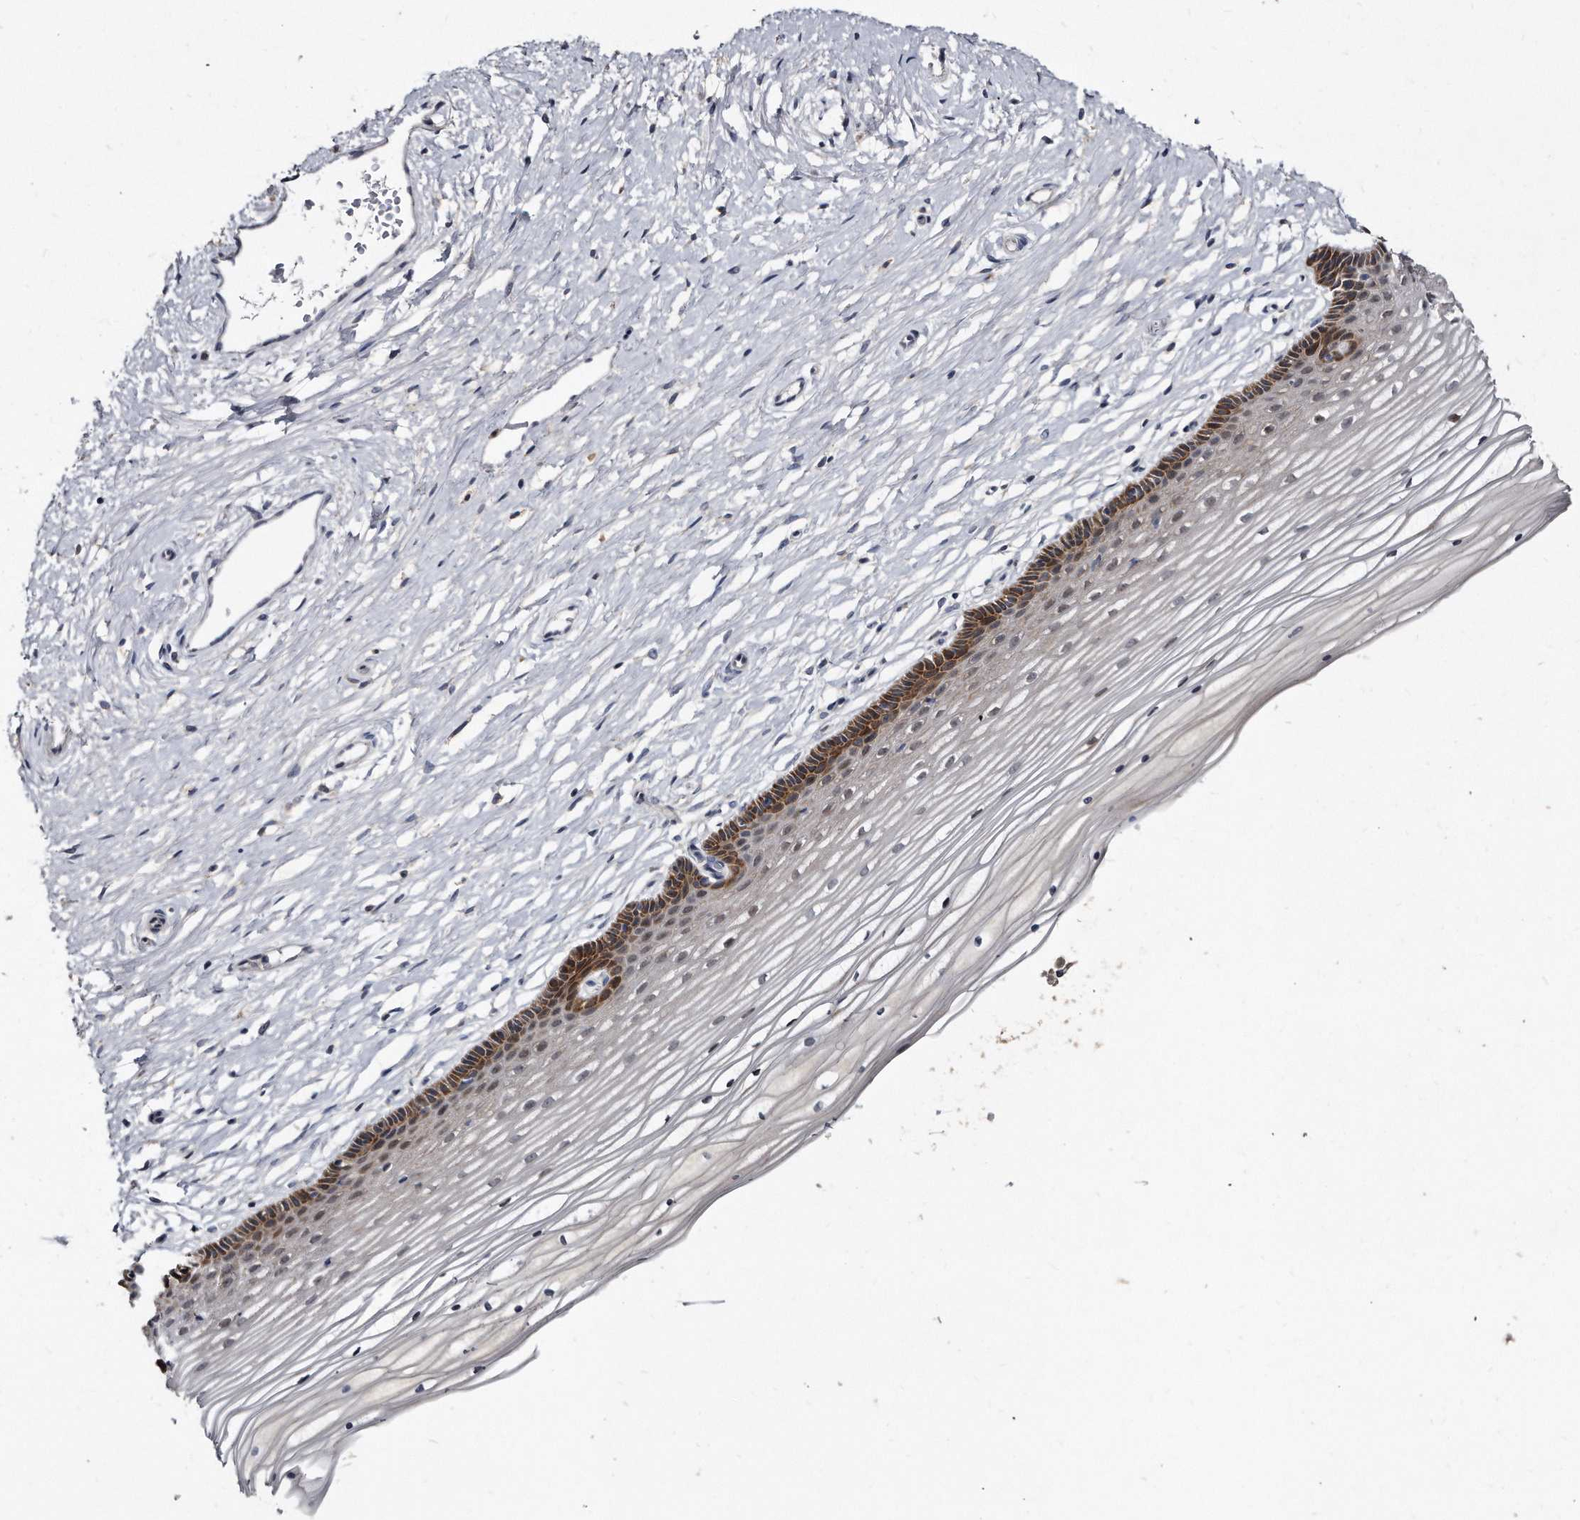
{"staining": {"intensity": "strong", "quantity": "<25%", "location": "cytoplasmic/membranous"}, "tissue": "vagina", "cell_type": "Squamous epithelial cells", "image_type": "normal", "snomed": [{"axis": "morphology", "description": "Normal tissue, NOS"}, {"axis": "topography", "description": "Vagina"}, {"axis": "topography", "description": "Cervix"}], "caption": "Protein staining of unremarkable vagina exhibits strong cytoplasmic/membranous staining in approximately <25% of squamous epithelial cells.", "gene": "KLHDC3", "patient": {"sex": "female", "age": 40}}